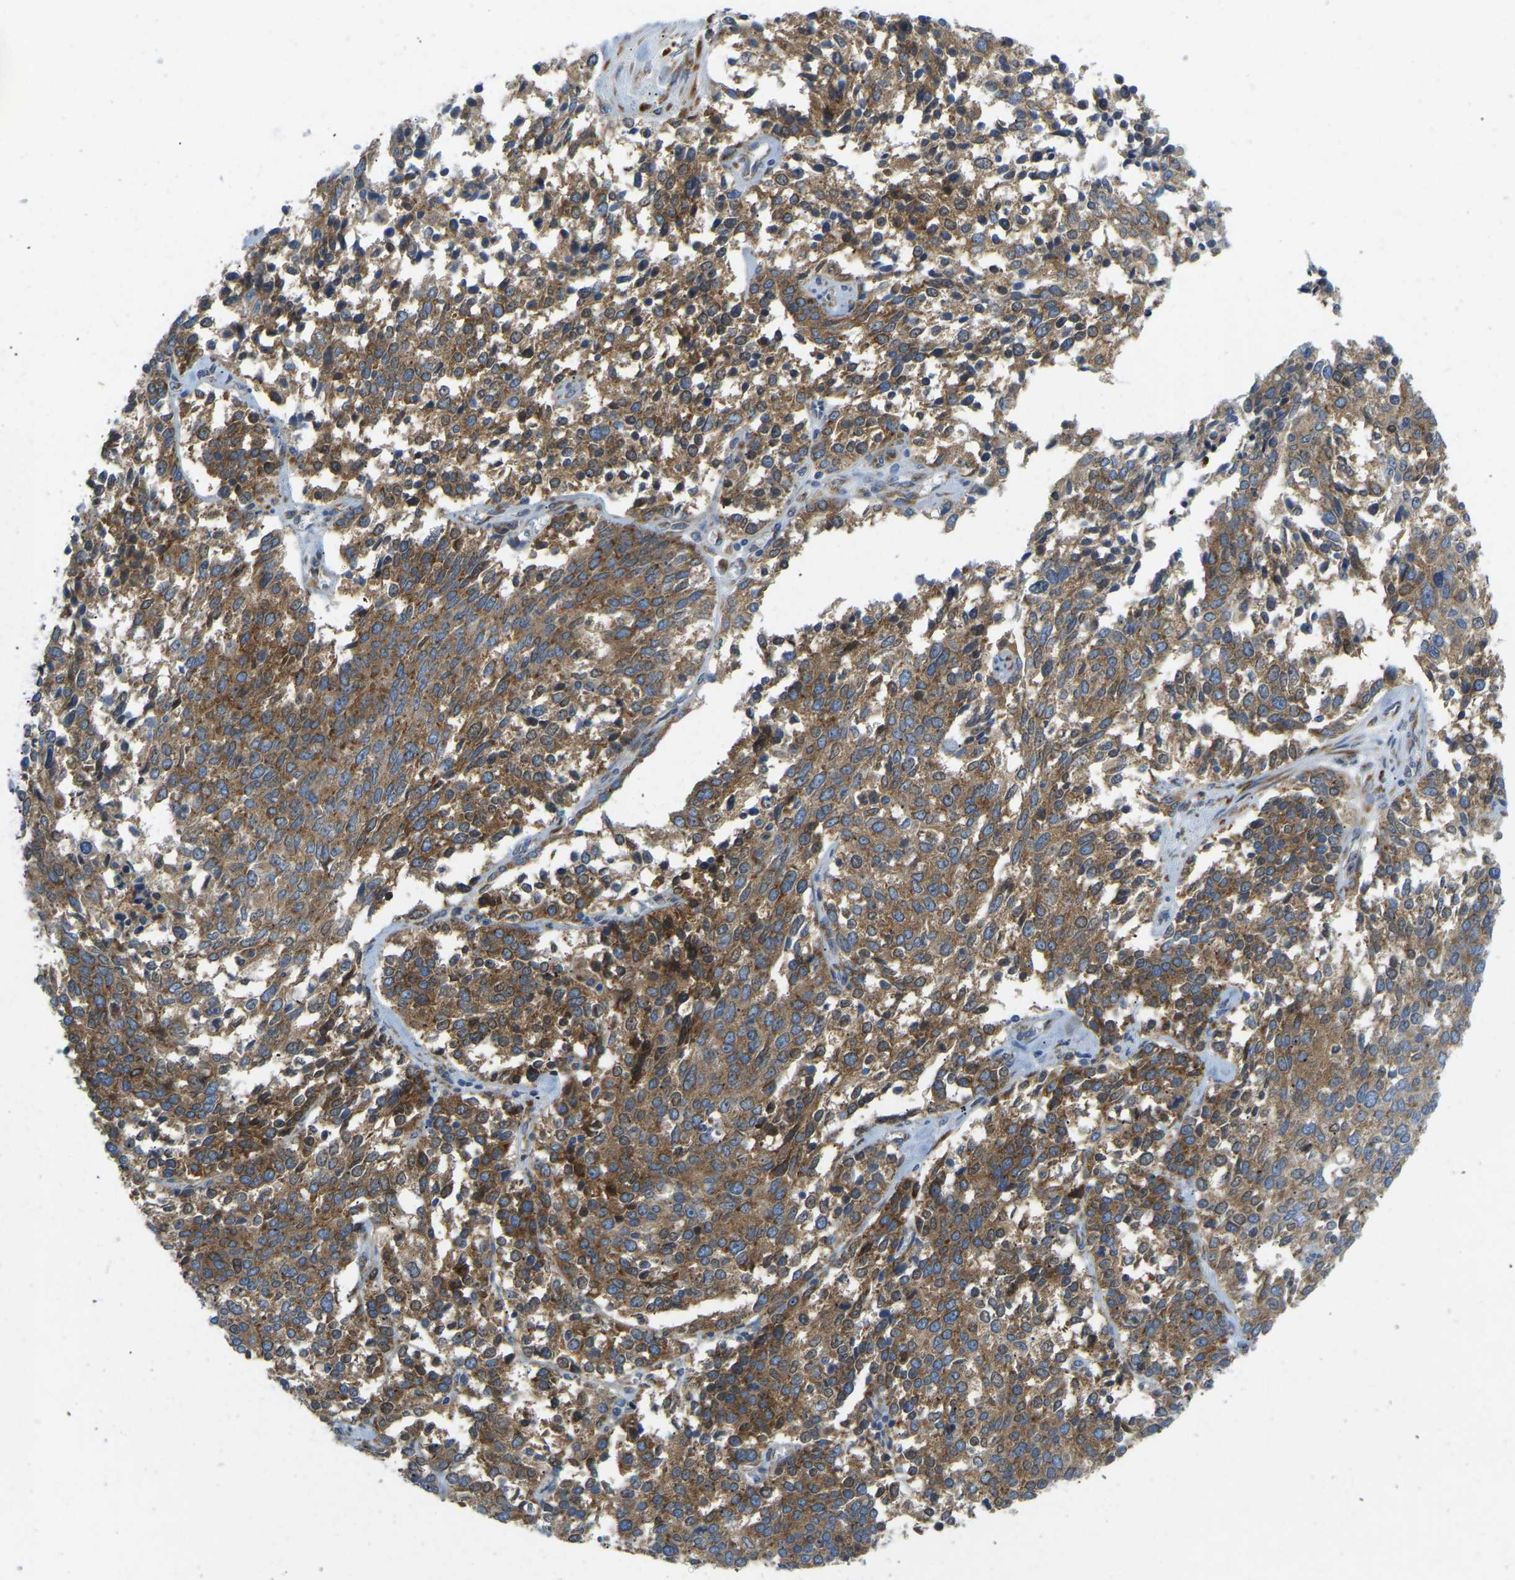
{"staining": {"intensity": "moderate", "quantity": ">75%", "location": "cytoplasmic/membranous"}, "tissue": "ovarian cancer", "cell_type": "Tumor cells", "image_type": "cancer", "snomed": [{"axis": "morphology", "description": "Cystadenocarcinoma, serous, NOS"}, {"axis": "topography", "description": "Ovary"}], "caption": "Serous cystadenocarcinoma (ovarian) stained for a protein reveals moderate cytoplasmic/membranous positivity in tumor cells.", "gene": "SND1", "patient": {"sex": "female", "age": 44}}